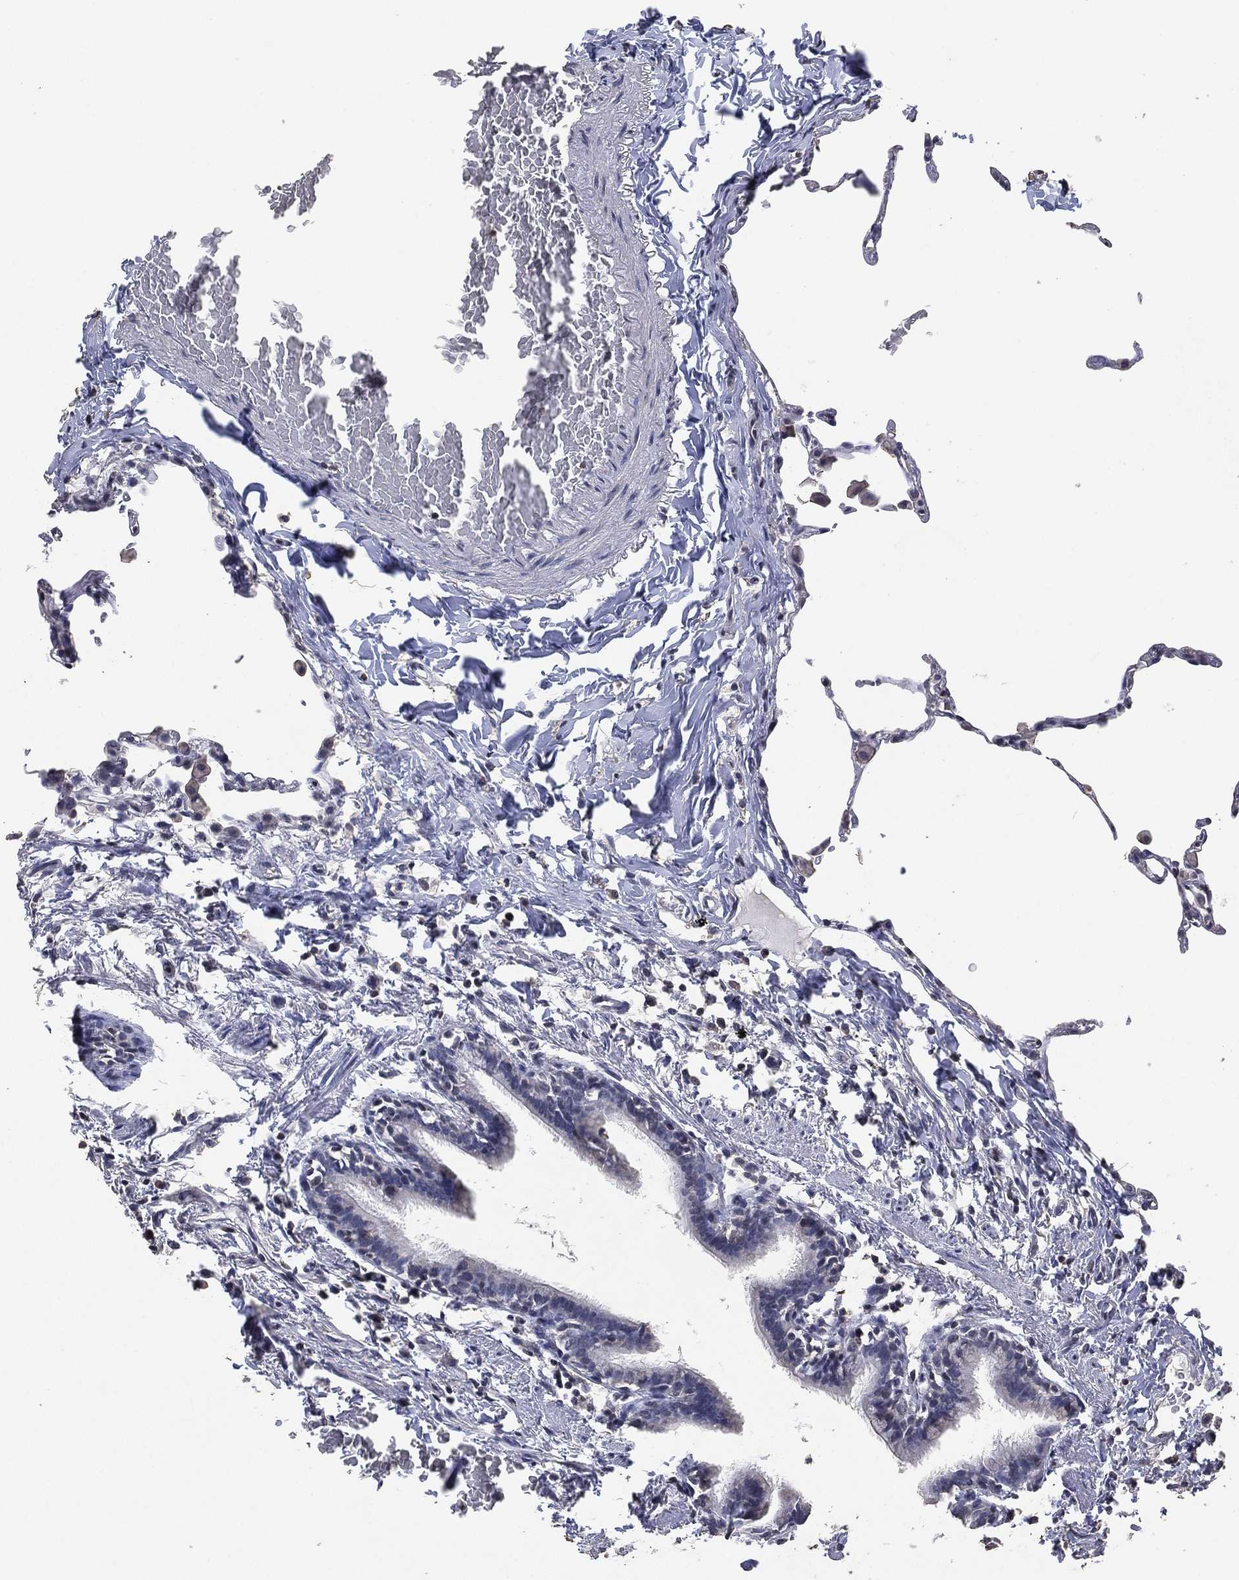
{"staining": {"intensity": "negative", "quantity": "none", "location": "none"}, "tissue": "lung", "cell_type": "Alveolar cells", "image_type": "normal", "snomed": [{"axis": "morphology", "description": "Normal tissue, NOS"}, {"axis": "topography", "description": "Lung"}], "caption": "Lung was stained to show a protein in brown. There is no significant staining in alveolar cells. (Immunohistochemistry, brightfield microscopy, high magnification).", "gene": "ADPRHL1", "patient": {"sex": "female", "age": 57}}